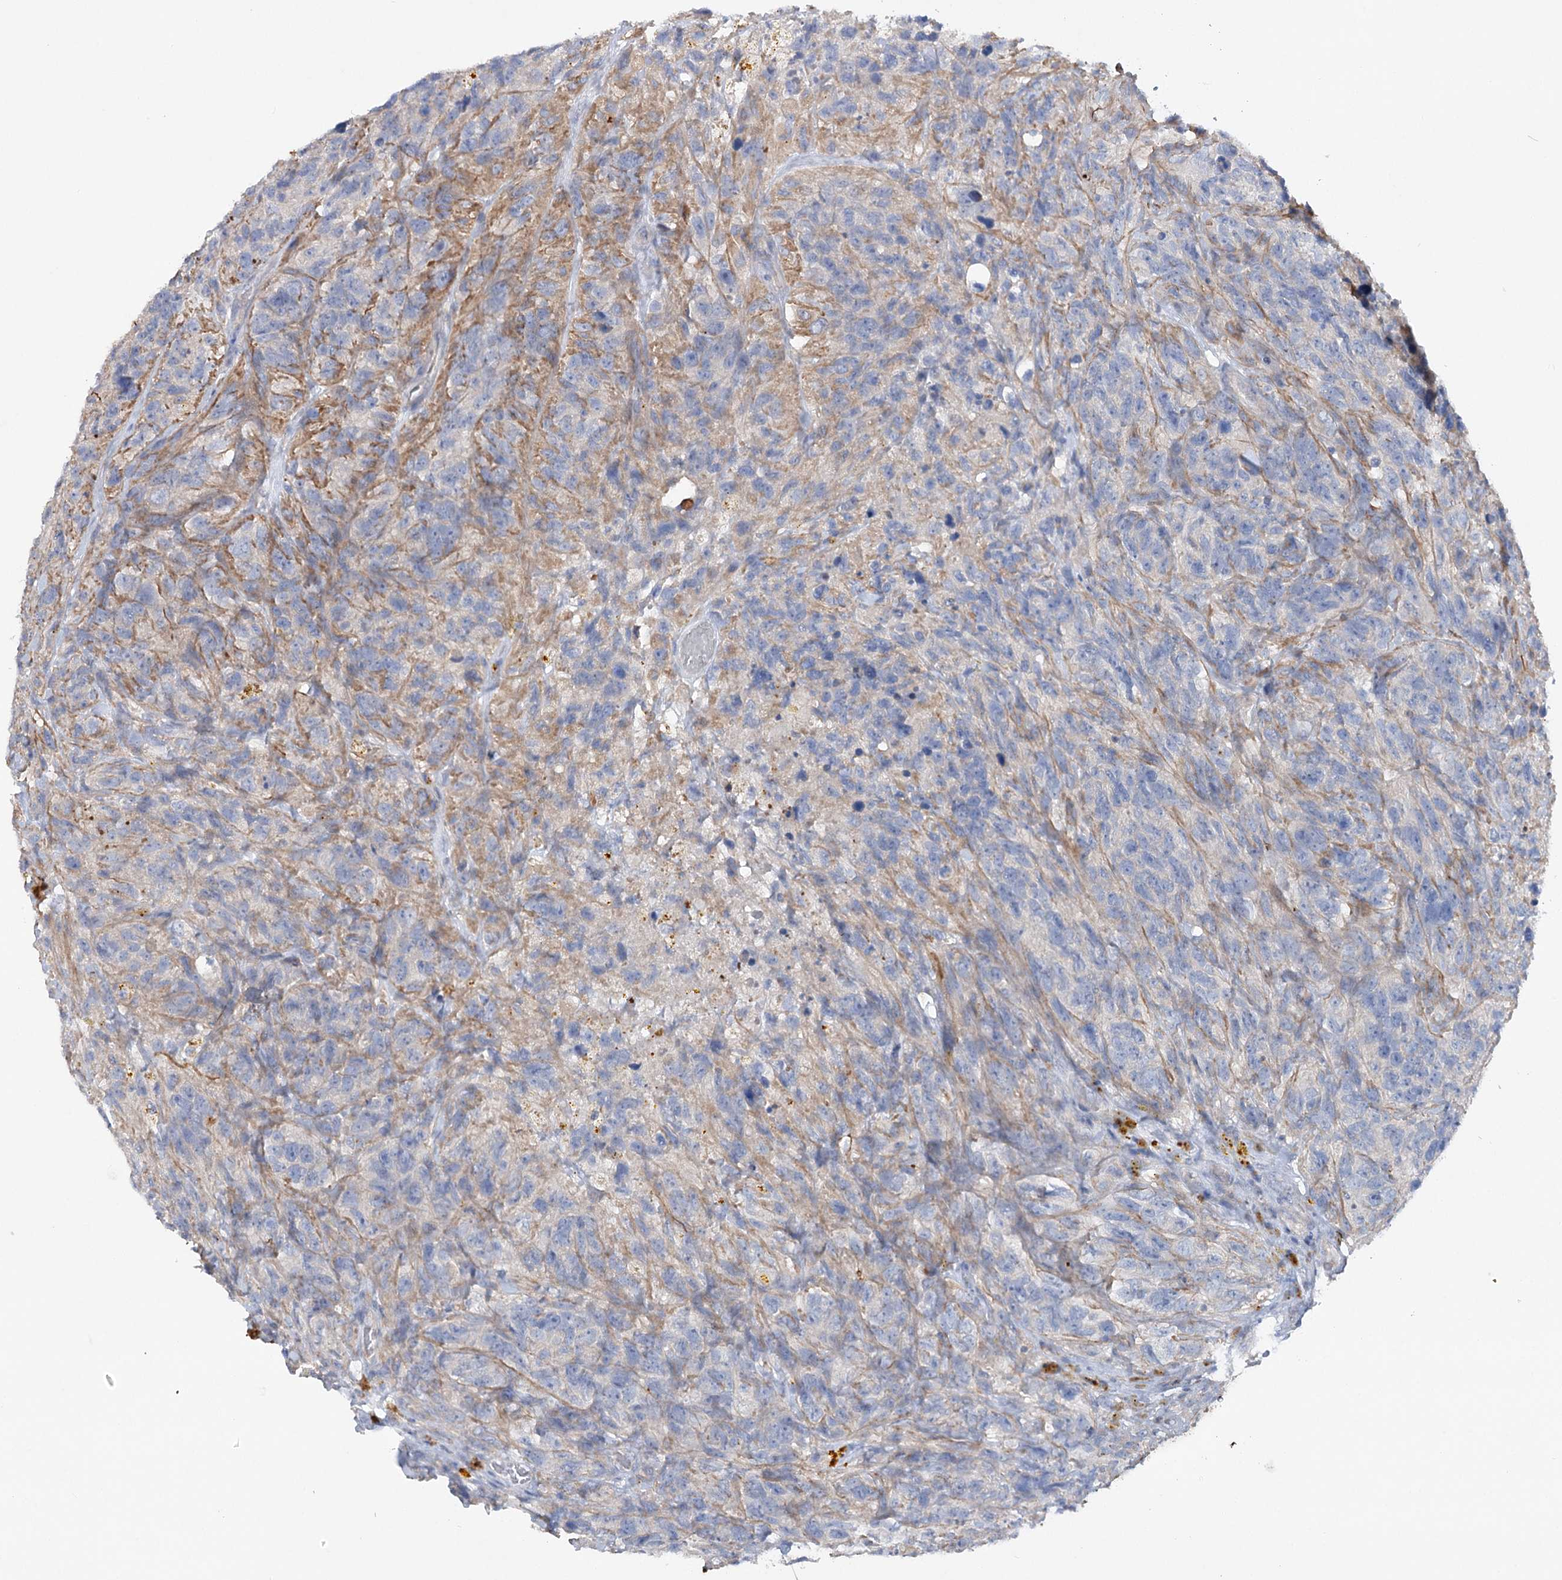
{"staining": {"intensity": "negative", "quantity": "none", "location": "none"}, "tissue": "glioma", "cell_type": "Tumor cells", "image_type": "cancer", "snomed": [{"axis": "morphology", "description": "Glioma, malignant, High grade"}, {"axis": "topography", "description": "Brain"}], "caption": "Tumor cells are negative for protein expression in human malignant glioma (high-grade). (DAB immunohistochemistry, high magnification).", "gene": "SCN11A", "patient": {"sex": "male", "age": 69}}